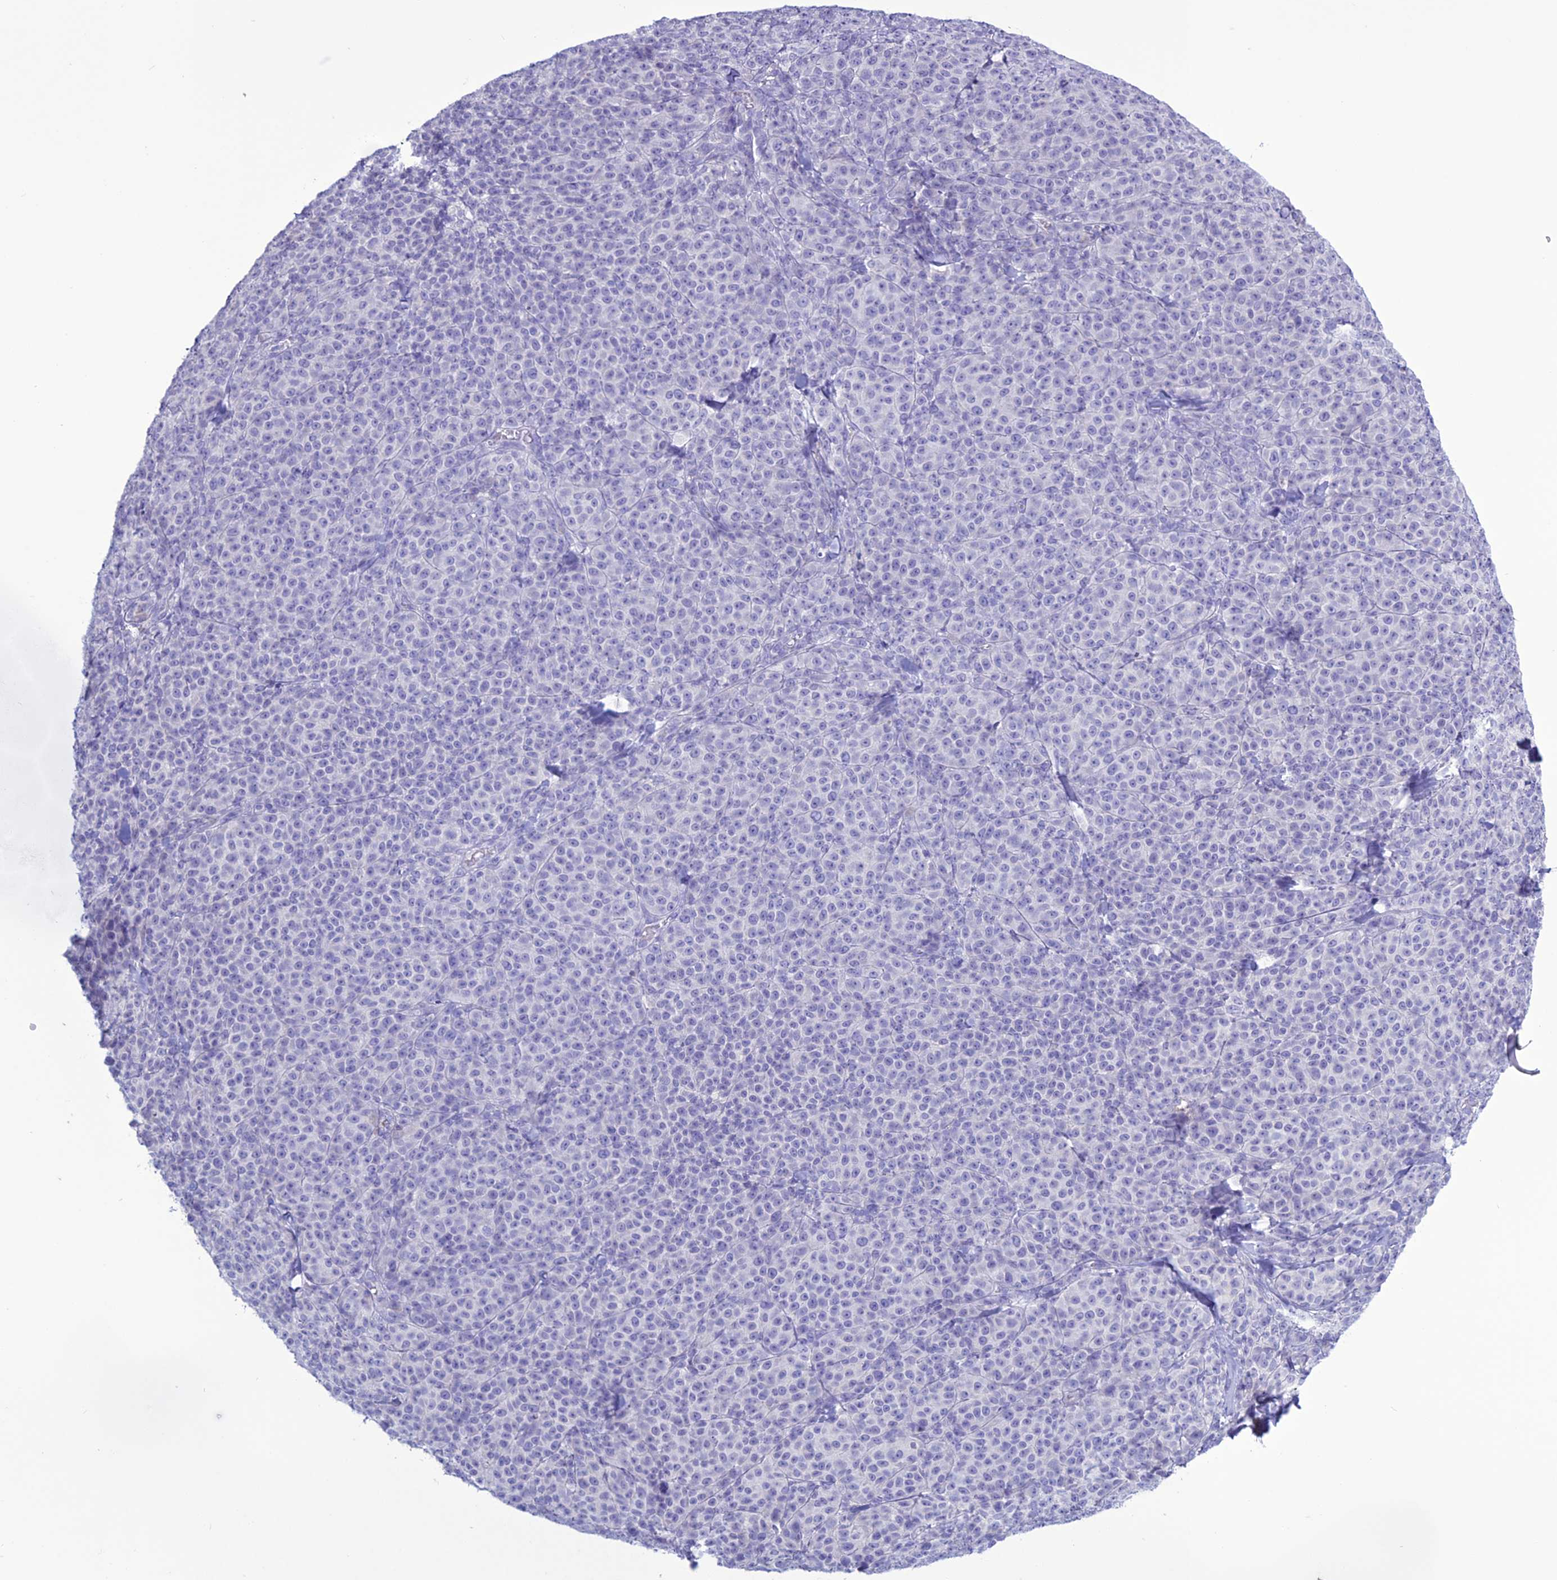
{"staining": {"intensity": "negative", "quantity": "none", "location": "none"}, "tissue": "melanoma", "cell_type": "Tumor cells", "image_type": "cancer", "snomed": [{"axis": "morphology", "description": "Normal tissue, NOS"}, {"axis": "morphology", "description": "Malignant melanoma, NOS"}, {"axis": "topography", "description": "Skin"}], "caption": "High power microscopy histopathology image of an immunohistochemistry (IHC) micrograph of malignant melanoma, revealing no significant positivity in tumor cells.", "gene": "CLEC2L", "patient": {"sex": "female", "age": 34}}